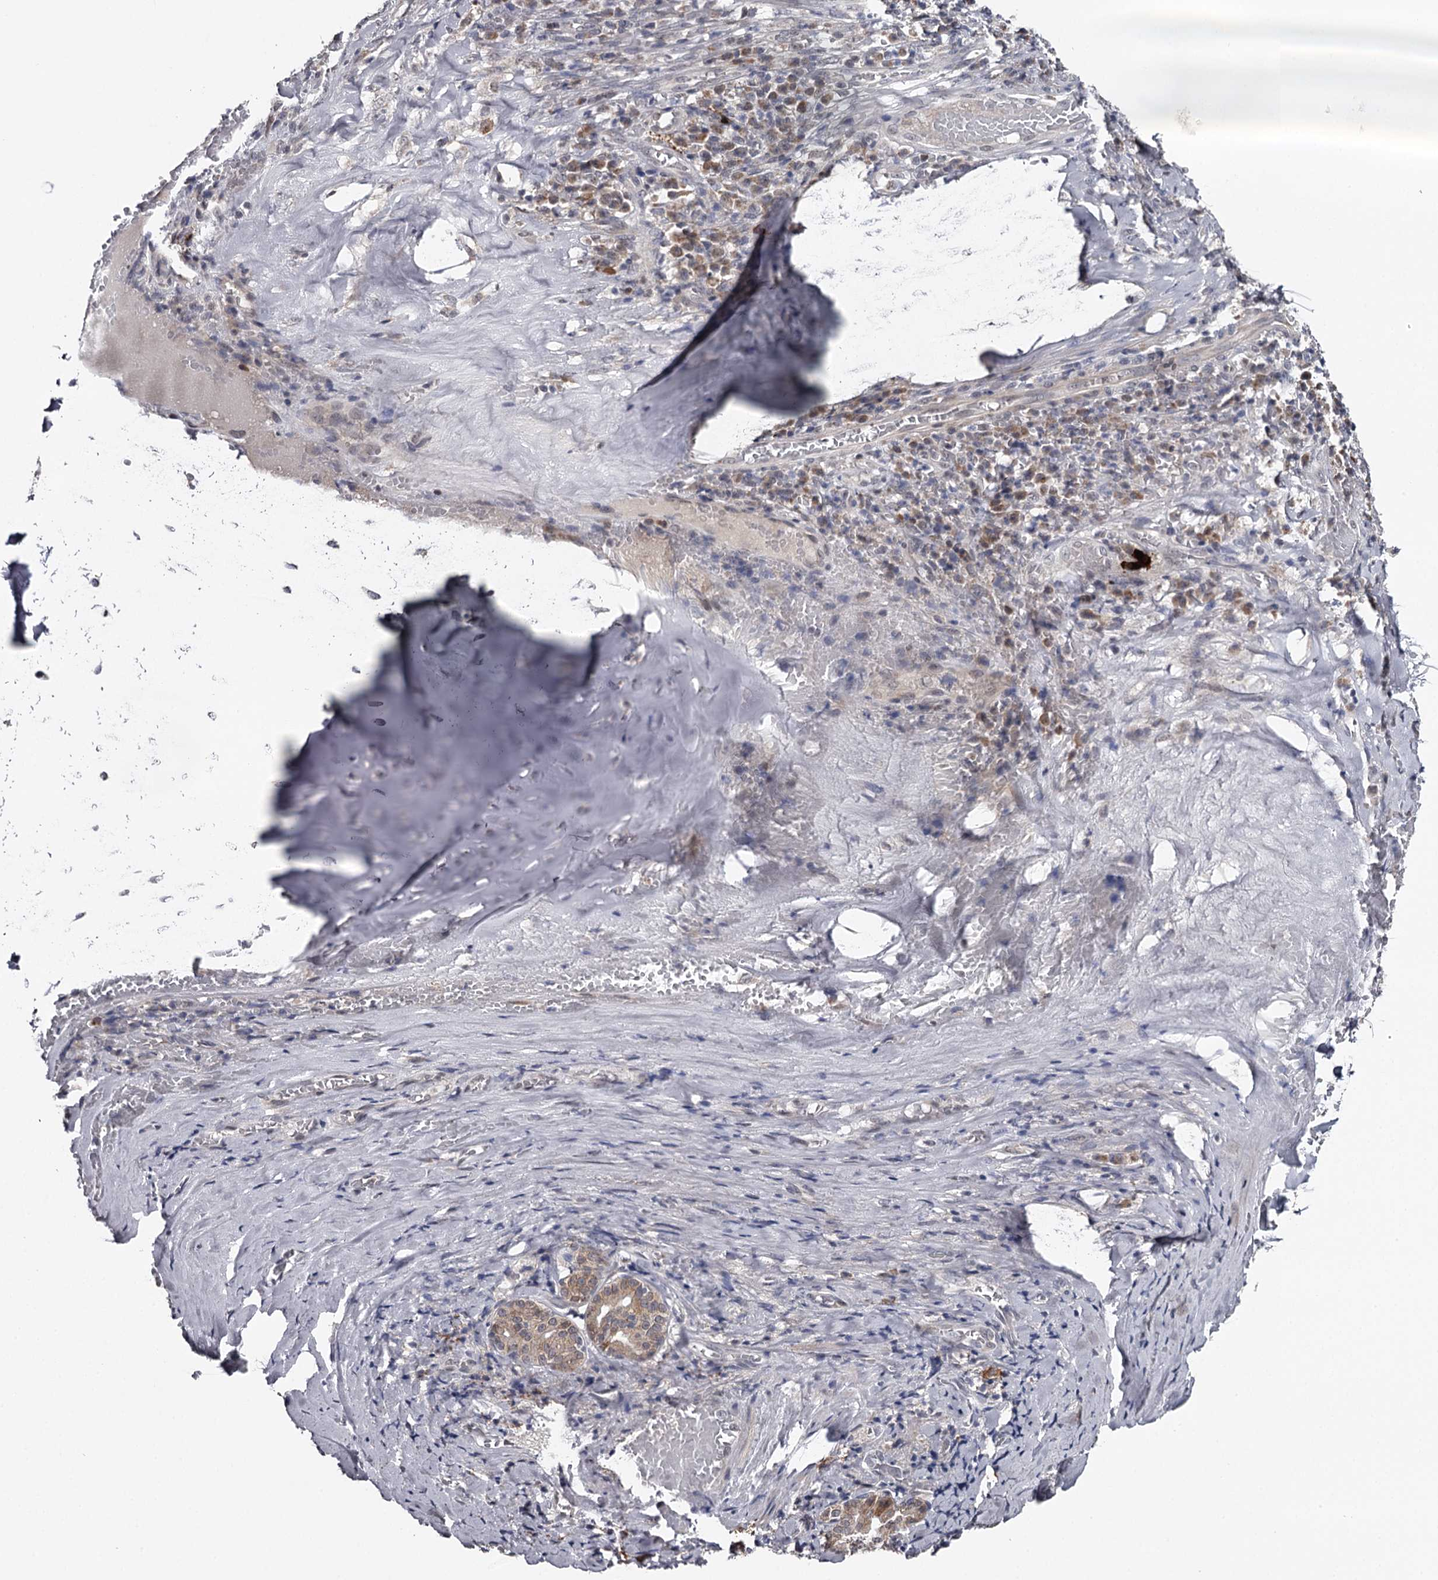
{"staining": {"intensity": "negative", "quantity": "none", "location": "none"}, "tissue": "adipose tissue", "cell_type": "Adipocytes", "image_type": "normal", "snomed": [{"axis": "morphology", "description": "Normal tissue, NOS"}, {"axis": "morphology", "description": "Basal cell carcinoma"}, {"axis": "topography", "description": "Cartilage tissue"}, {"axis": "topography", "description": "Nasopharynx"}, {"axis": "topography", "description": "Oral tissue"}], "caption": "Immunohistochemistry of normal adipose tissue shows no staining in adipocytes.", "gene": "GTSF1", "patient": {"sex": "female", "age": 77}}